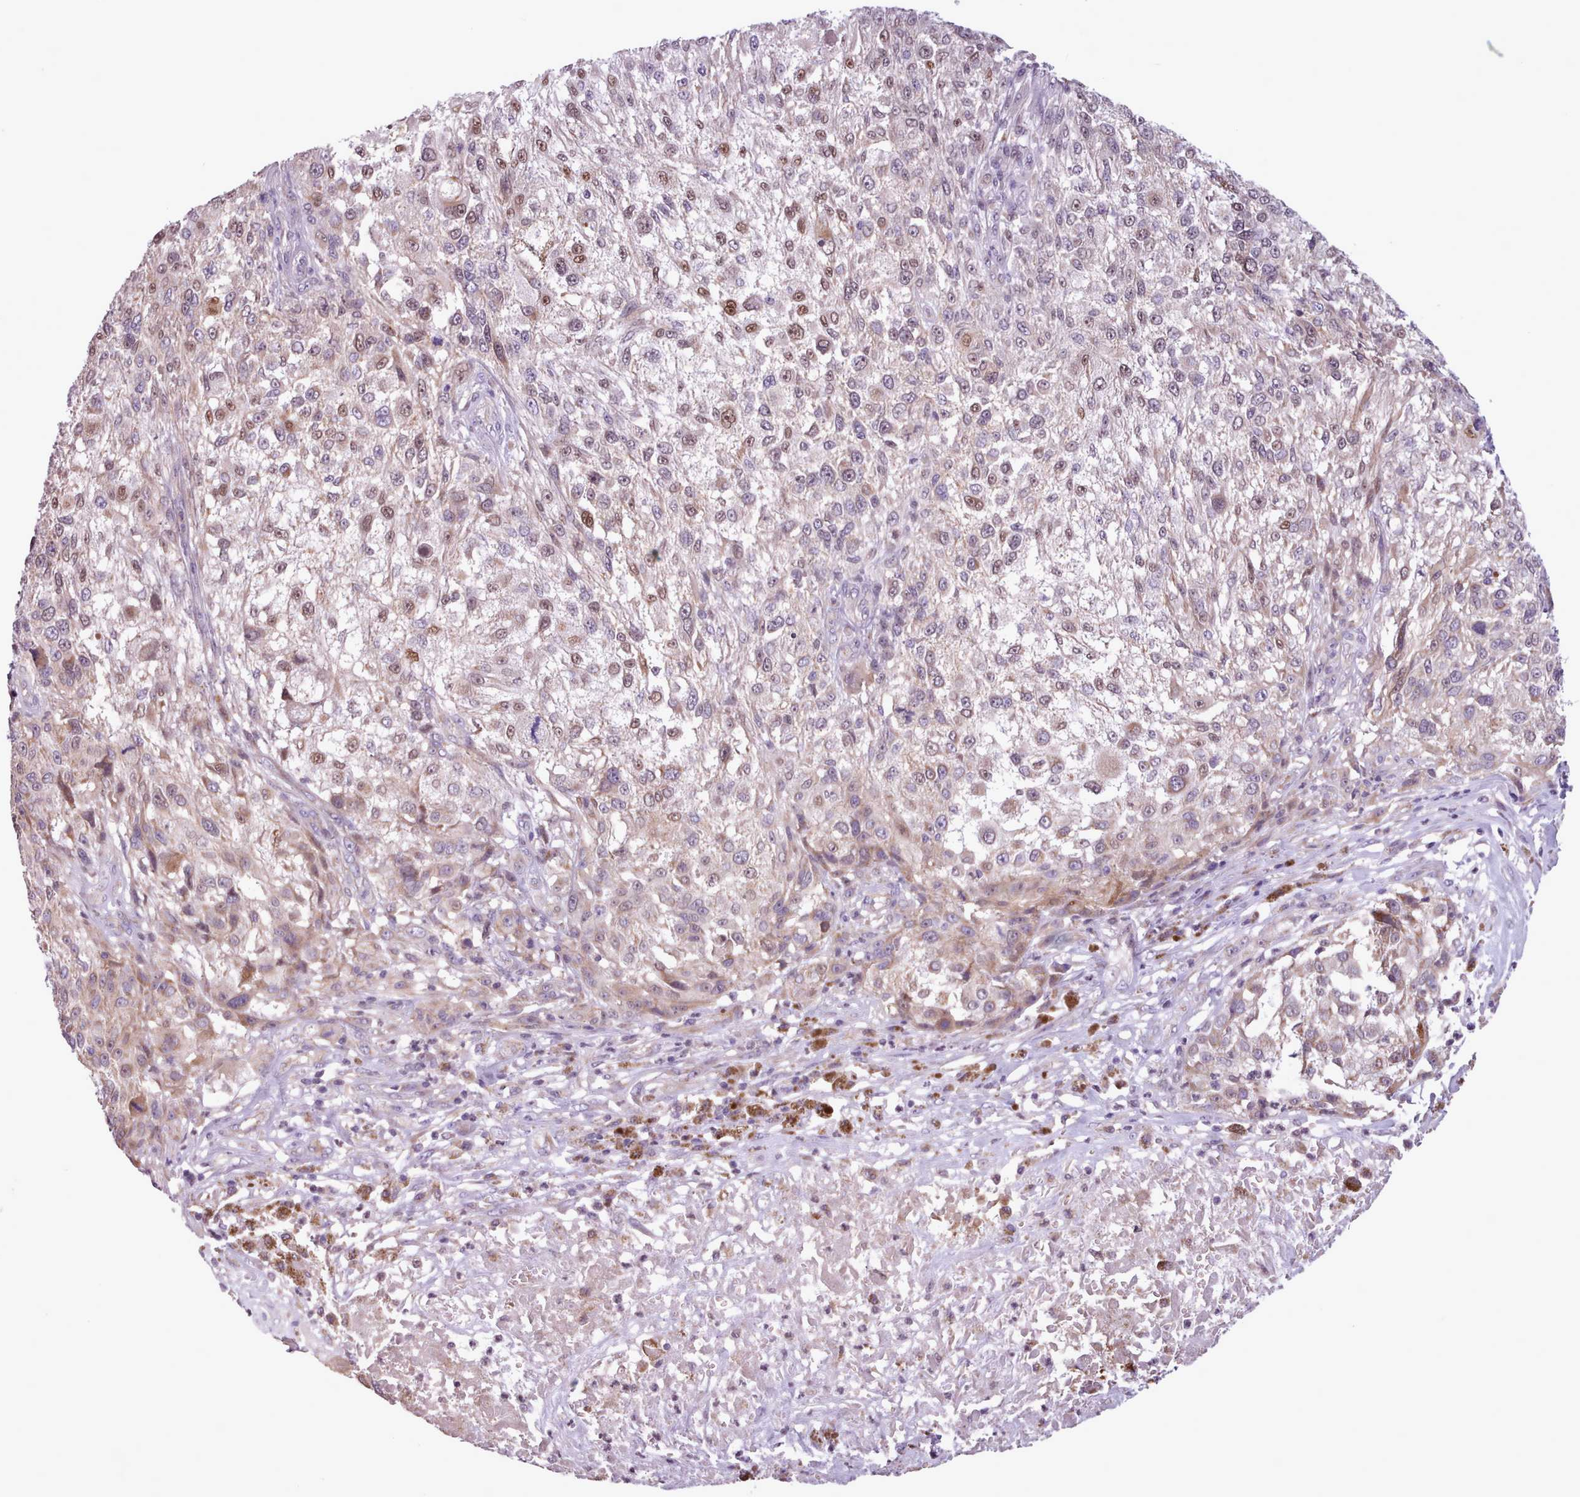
{"staining": {"intensity": "moderate", "quantity": "25%-75%", "location": "cytoplasmic/membranous,nuclear"}, "tissue": "melanoma", "cell_type": "Tumor cells", "image_type": "cancer", "snomed": [{"axis": "morphology", "description": "Normal morphology"}, {"axis": "morphology", "description": "Malignant melanoma, NOS"}, {"axis": "topography", "description": "Skin"}], "caption": "Immunohistochemical staining of malignant melanoma exhibits moderate cytoplasmic/membranous and nuclear protein staining in approximately 25%-75% of tumor cells.", "gene": "SLURP1", "patient": {"sex": "female", "age": 72}}